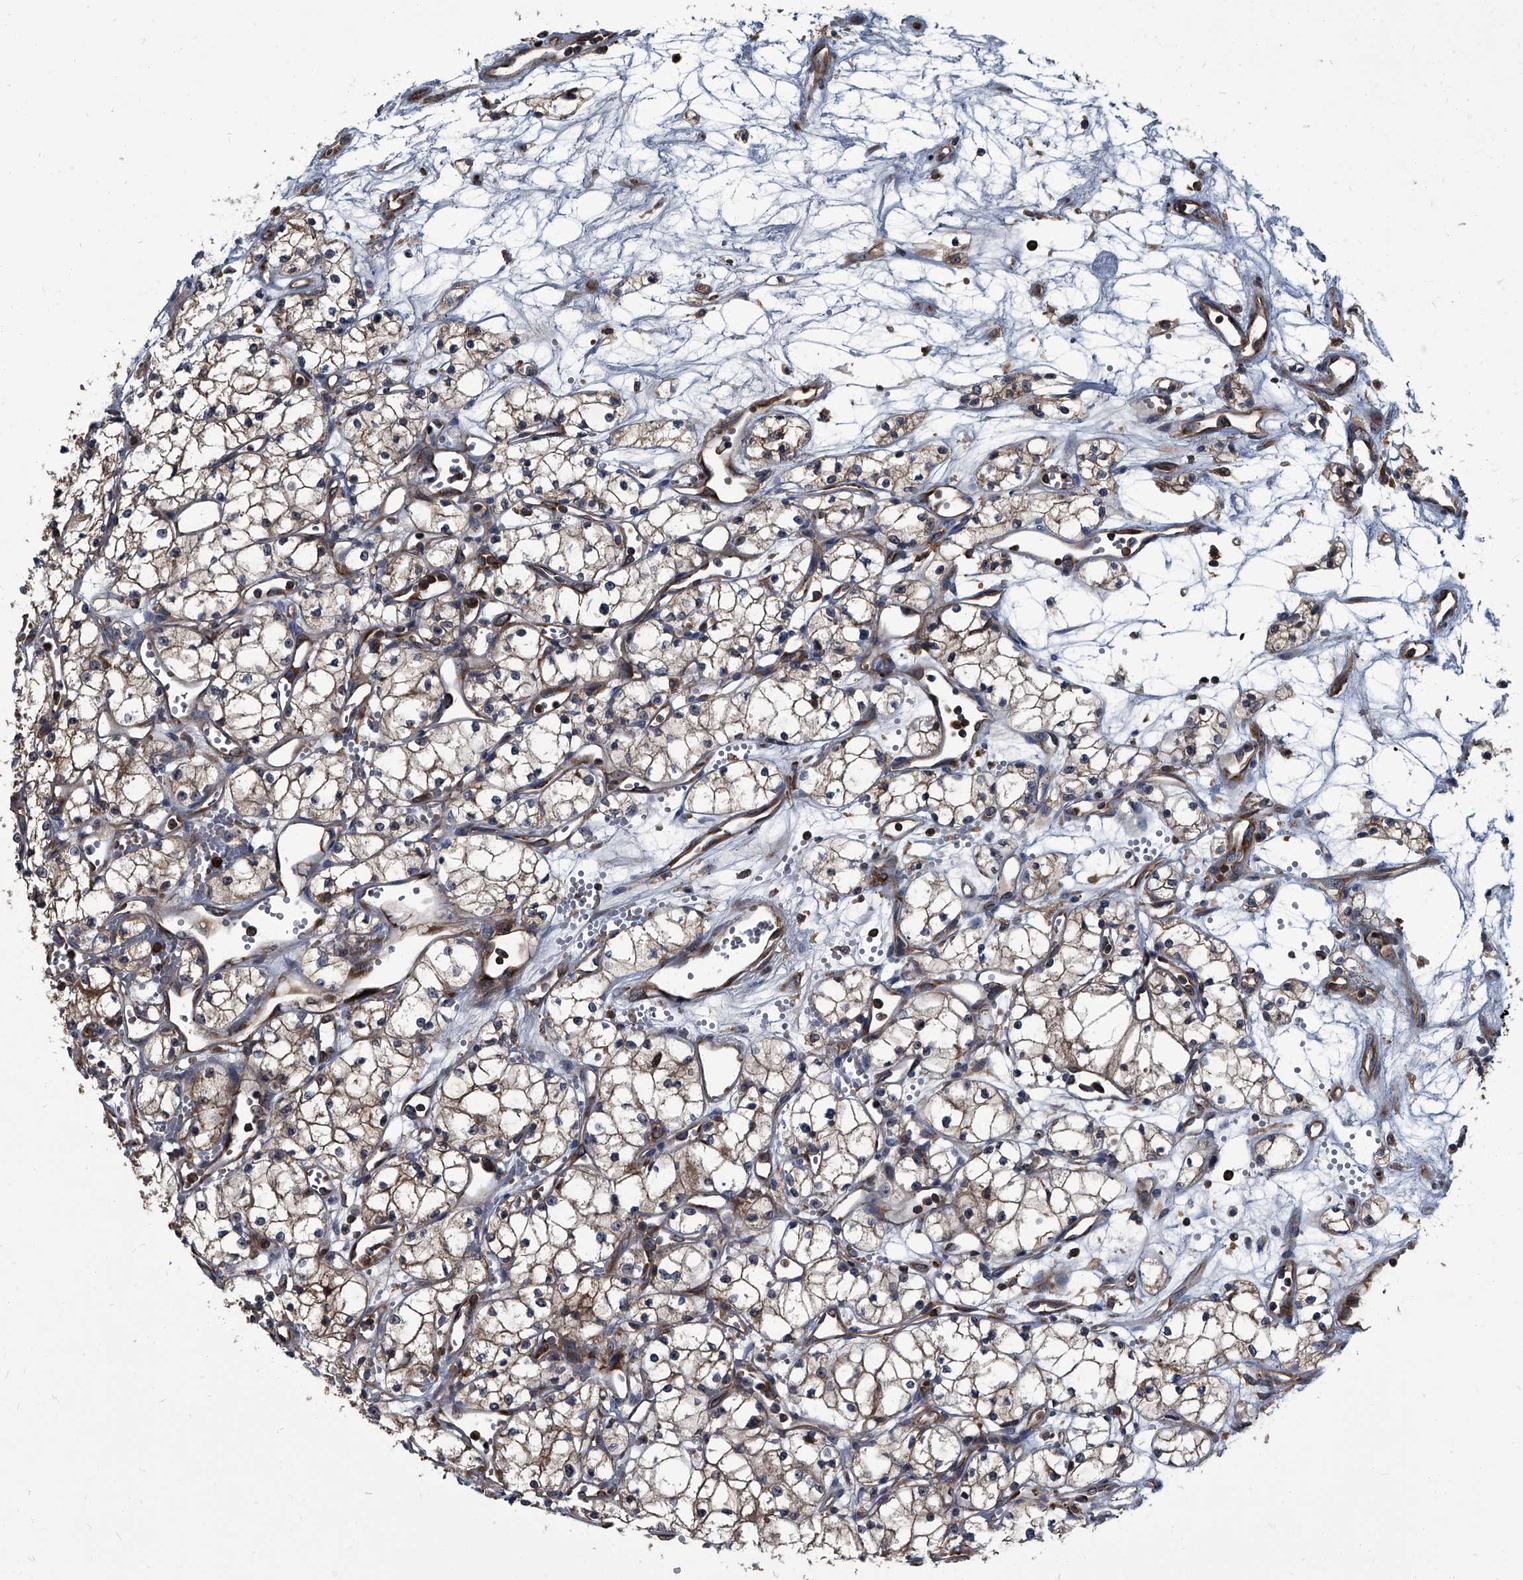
{"staining": {"intensity": "weak", "quantity": ">75%", "location": "cytoplasmic/membranous"}, "tissue": "renal cancer", "cell_type": "Tumor cells", "image_type": "cancer", "snomed": [{"axis": "morphology", "description": "Adenocarcinoma, NOS"}, {"axis": "topography", "description": "Kidney"}], "caption": "There is low levels of weak cytoplasmic/membranous expression in tumor cells of renal cancer (adenocarcinoma), as demonstrated by immunohistochemical staining (brown color).", "gene": "CDV3", "patient": {"sex": "male", "age": 59}}